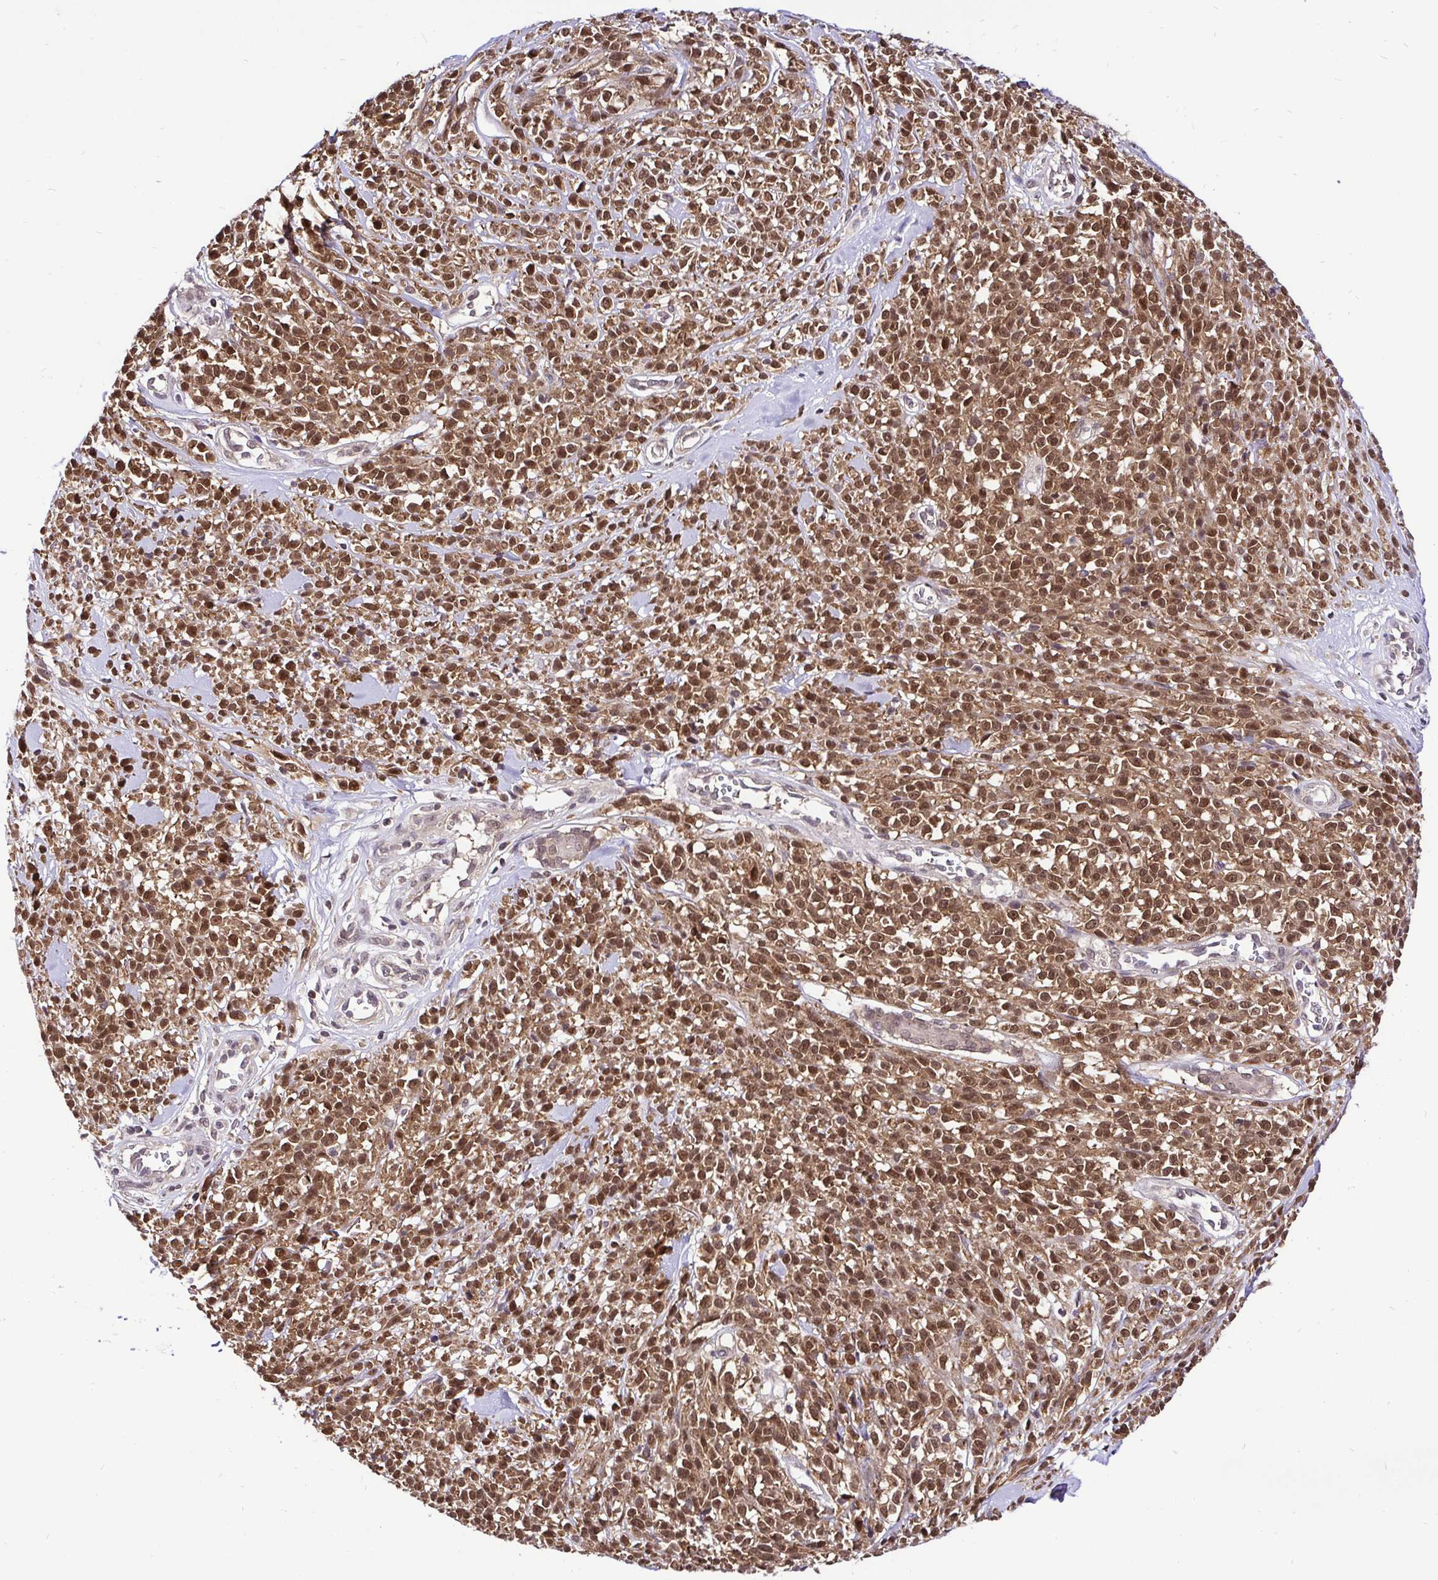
{"staining": {"intensity": "strong", "quantity": ">75%", "location": "cytoplasmic/membranous,nuclear"}, "tissue": "melanoma", "cell_type": "Tumor cells", "image_type": "cancer", "snomed": [{"axis": "morphology", "description": "Malignant melanoma, NOS"}, {"axis": "topography", "description": "Skin"}, {"axis": "topography", "description": "Skin of trunk"}], "caption": "About >75% of tumor cells in melanoma demonstrate strong cytoplasmic/membranous and nuclear protein positivity as visualized by brown immunohistochemical staining.", "gene": "UBE2M", "patient": {"sex": "male", "age": 74}}